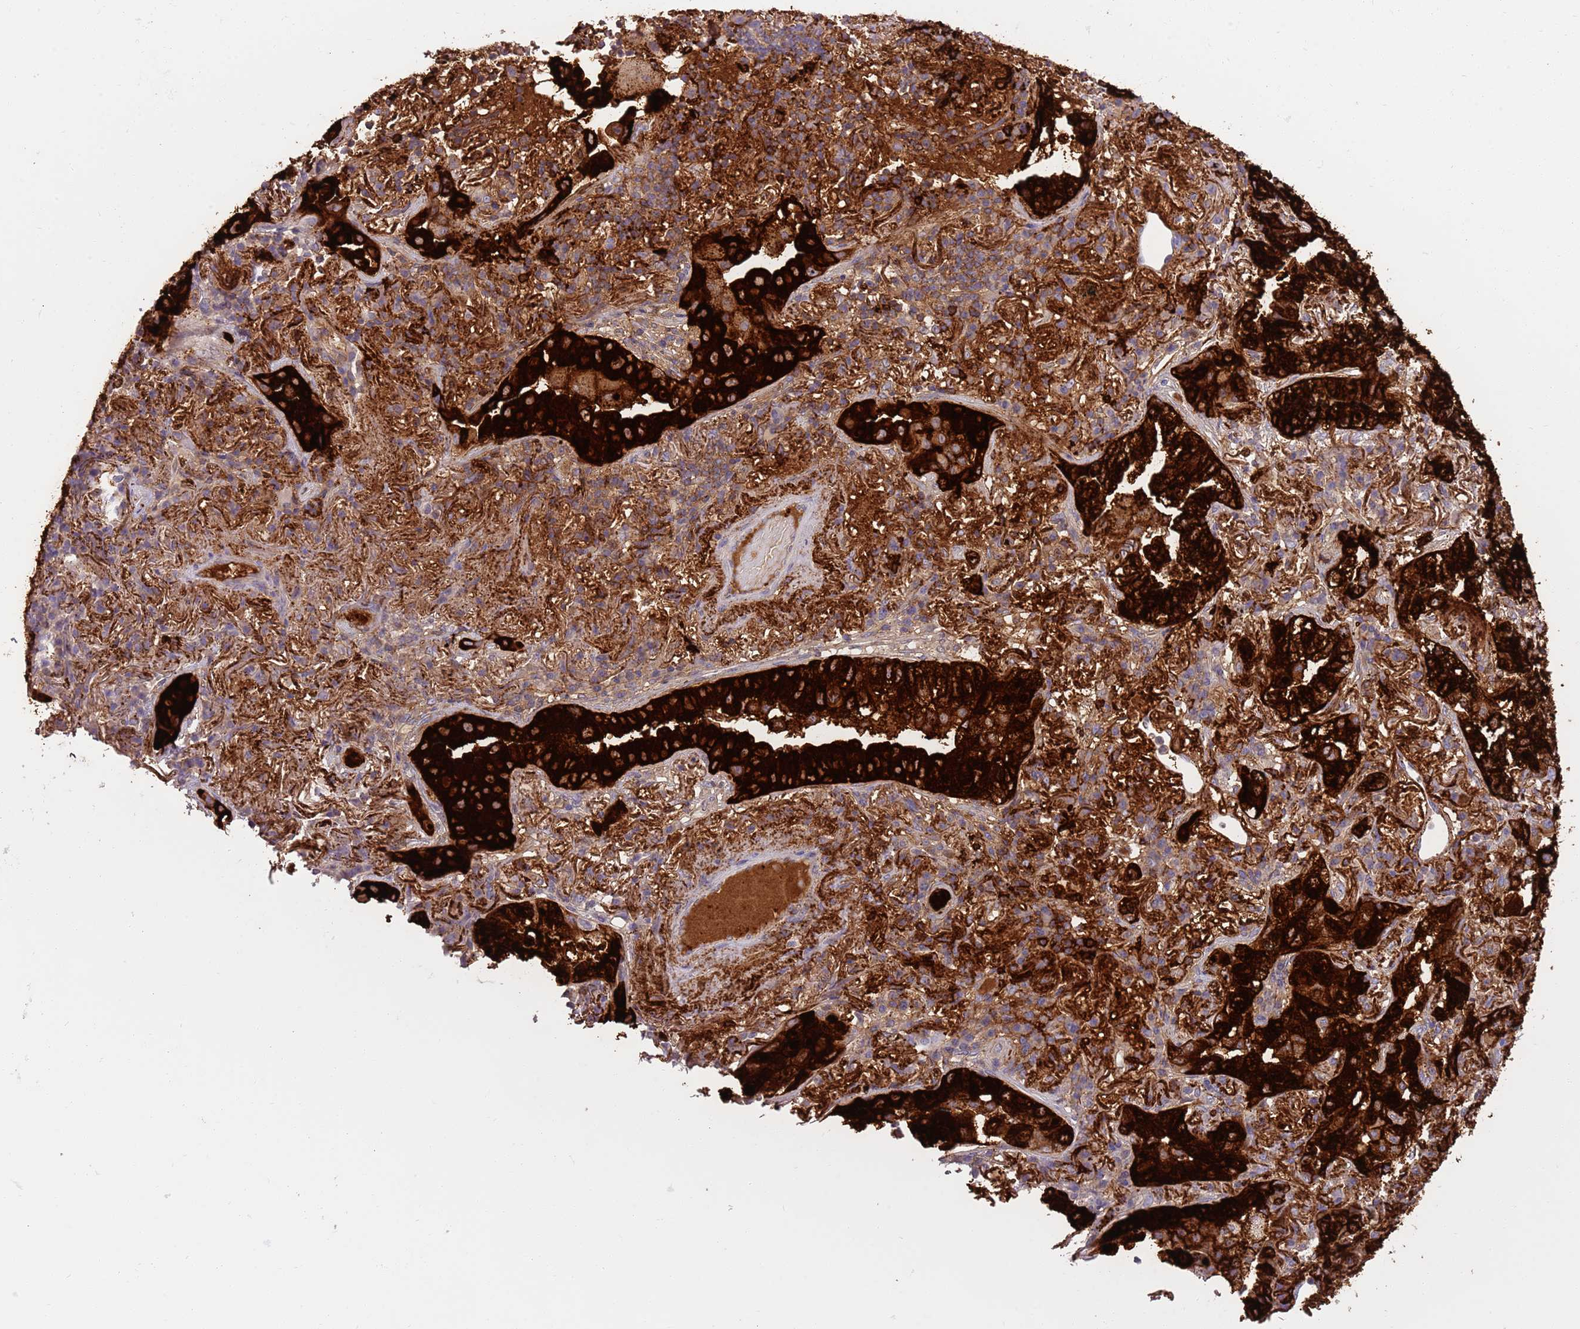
{"staining": {"intensity": "strong", "quantity": ">75%", "location": "cytoplasmic/membranous"}, "tissue": "lung cancer", "cell_type": "Tumor cells", "image_type": "cancer", "snomed": [{"axis": "morphology", "description": "Adenocarcinoma, NOS"}, {"axis": "topography", "description": "Lung"}], "caption": "The histopathology image reveals staining of adenocarcinoma (lung), revealing strong cytoplasmic/membranous protein staining (brown color) within tumor cells.", "gene": "SFTPA1", "patient": {"sex": "female", "age": 69}}